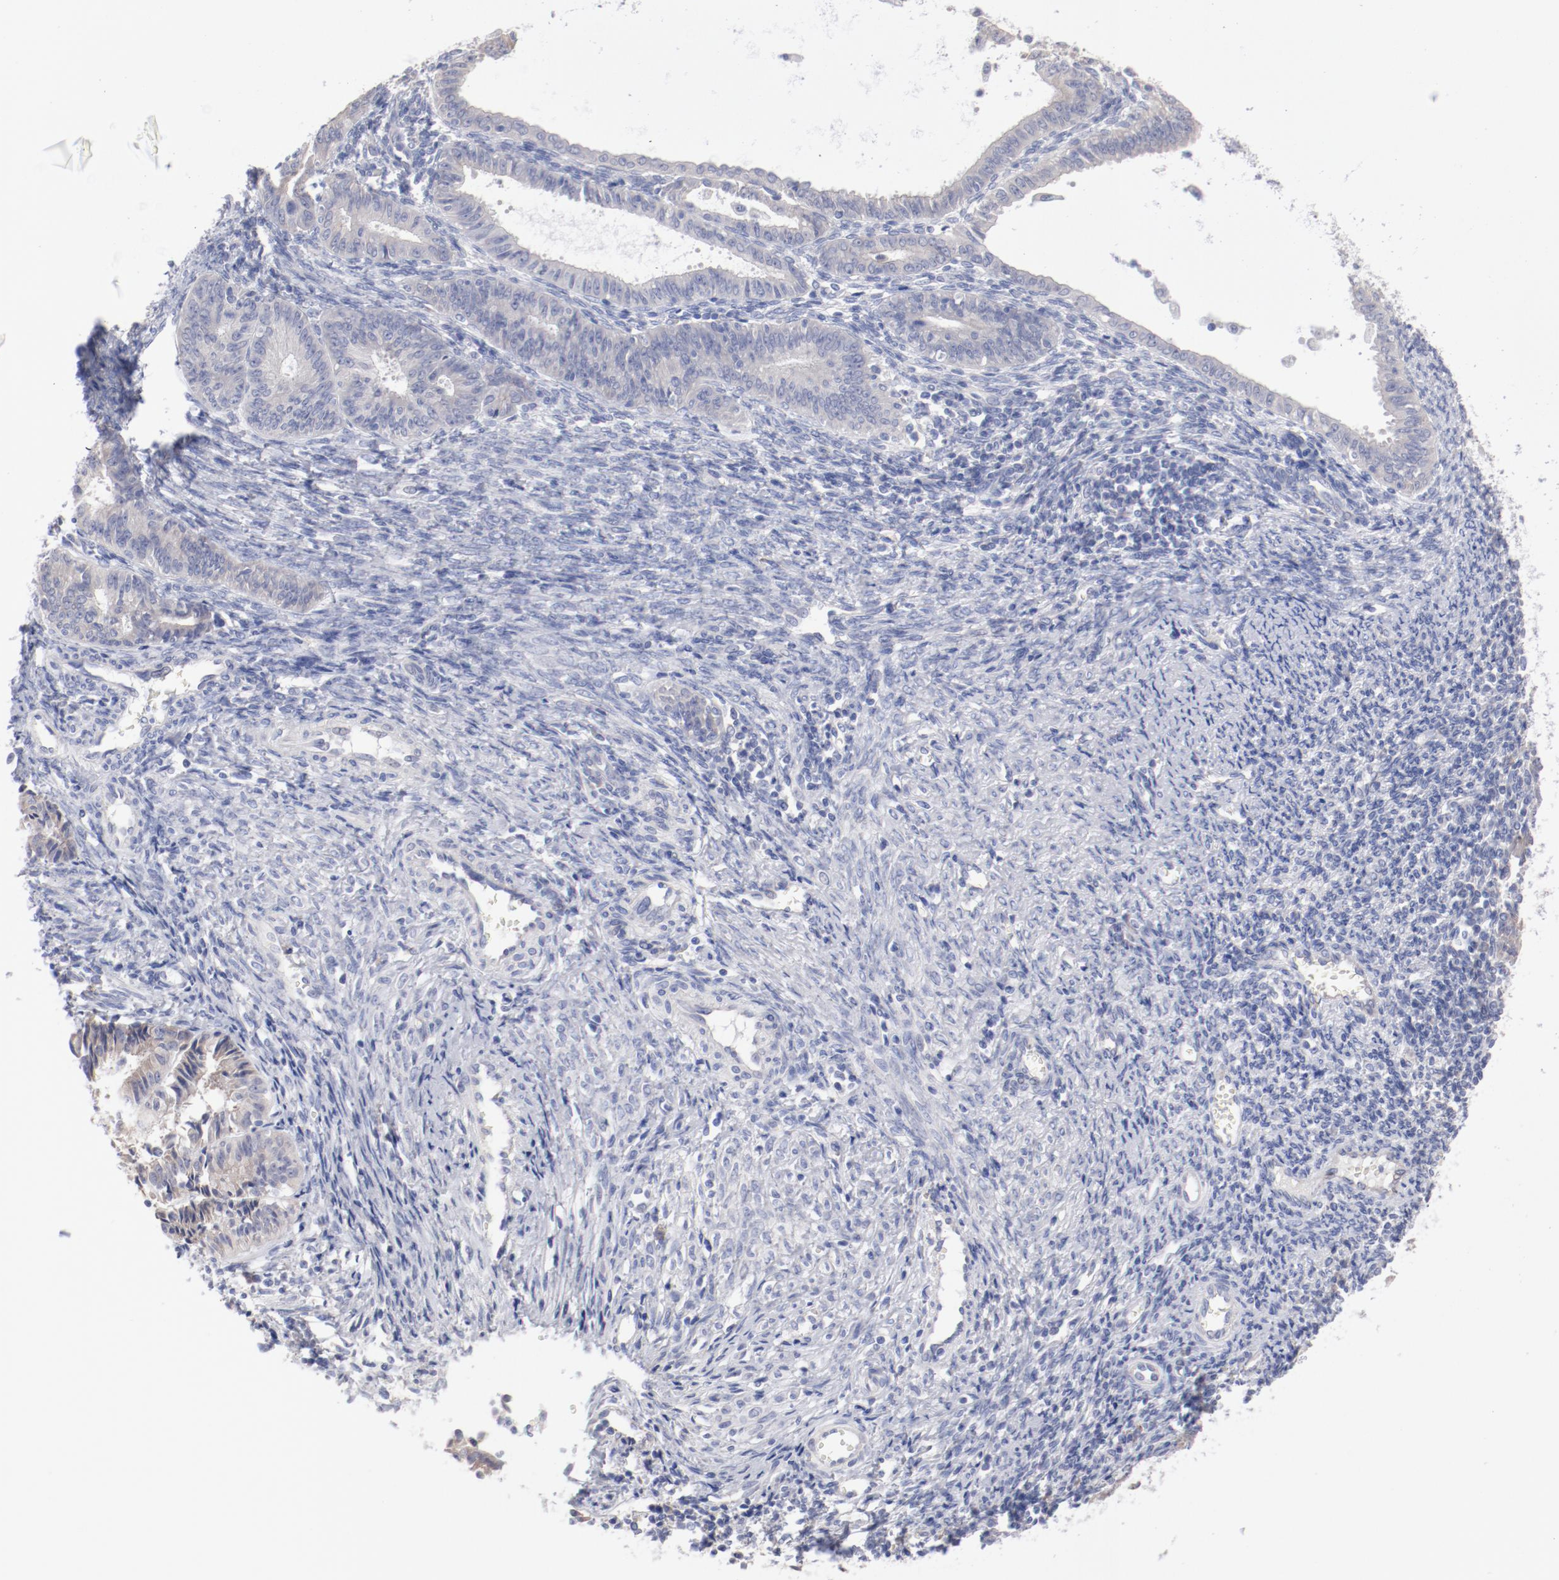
{"staining": {"intensity": "weak", "quantity": "<25%", "location": "cytoplasmic/membranous"}, "tissue": "endometrial cancer", "cell_type": "Tumor cells", "image_type": "cancer", "snomed": [{"axis": "morphology", "description": "Adenocarcinoma, NOS"}, {"axis": "topography", "description": "Endometrium"}], "caption": "Immunohistochemistry (IHC) image of human endometrial cancer stained for a protein (brown), which reveals no staining in tumor cells.", "gene": "CPE", "patient": {"sex": "female", "age": 42}}